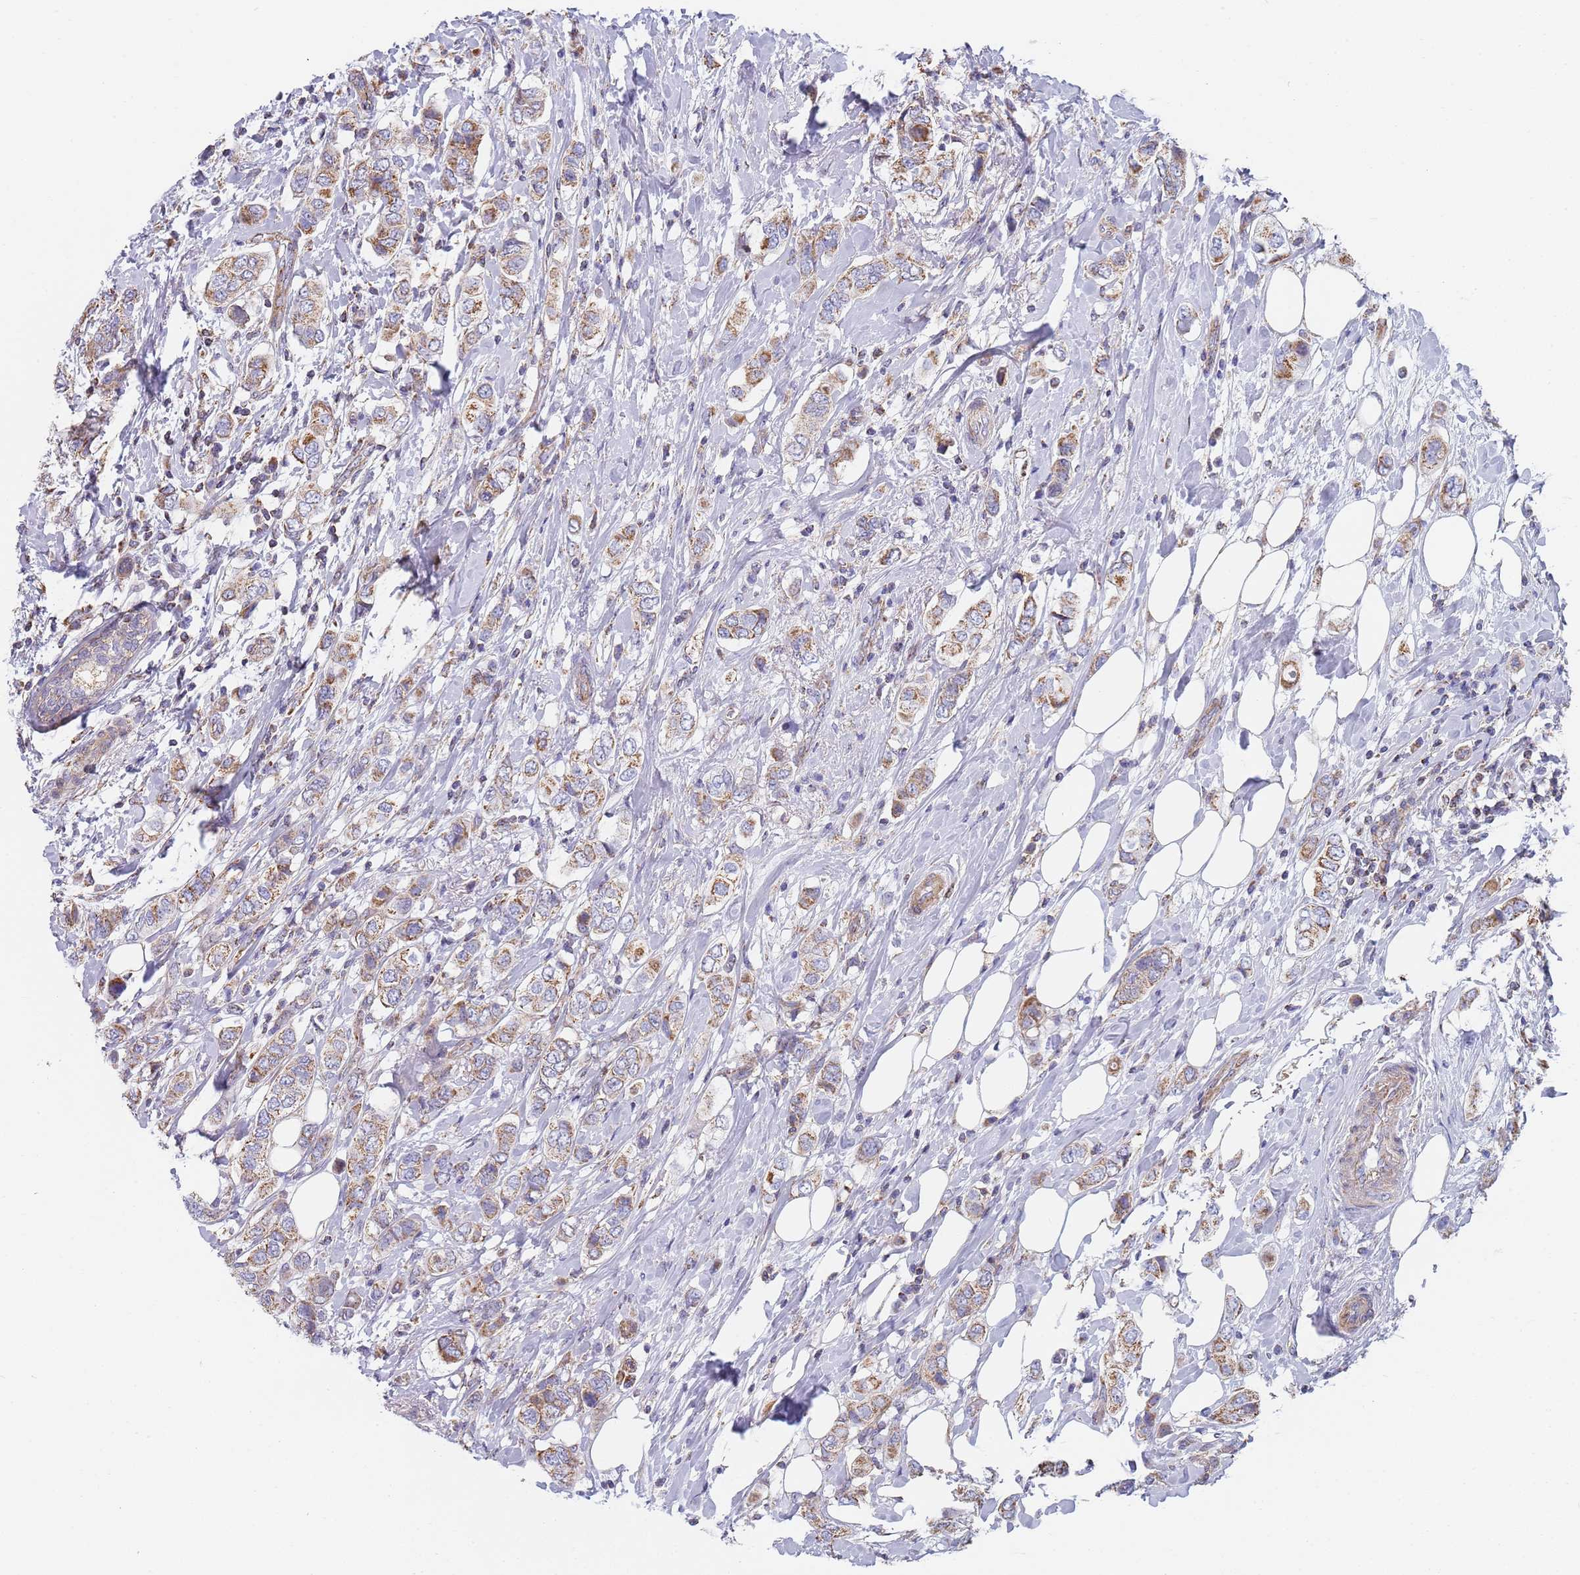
{"staining": {"intensity": "moderate", "quantity": ">75%", "location": "cytoplasmic/membranous"}, "tissue": "breast cancer", "cell_type": "Tumor cells", "image_type": "cancer", "snomed": [{"axis": "morphology", "description": "Lobular carcinoma"}, {"axis": "topography", "description": "Breast"}], "caption": "Human breast cancer (lobular carcinoma) stained with a brown dye shows moderate cytoplasmic/membranous positive staining in about >75% of tumor cells.", "gene": "PWWP3A", "patient": {"sex": "female", "age": 51}}